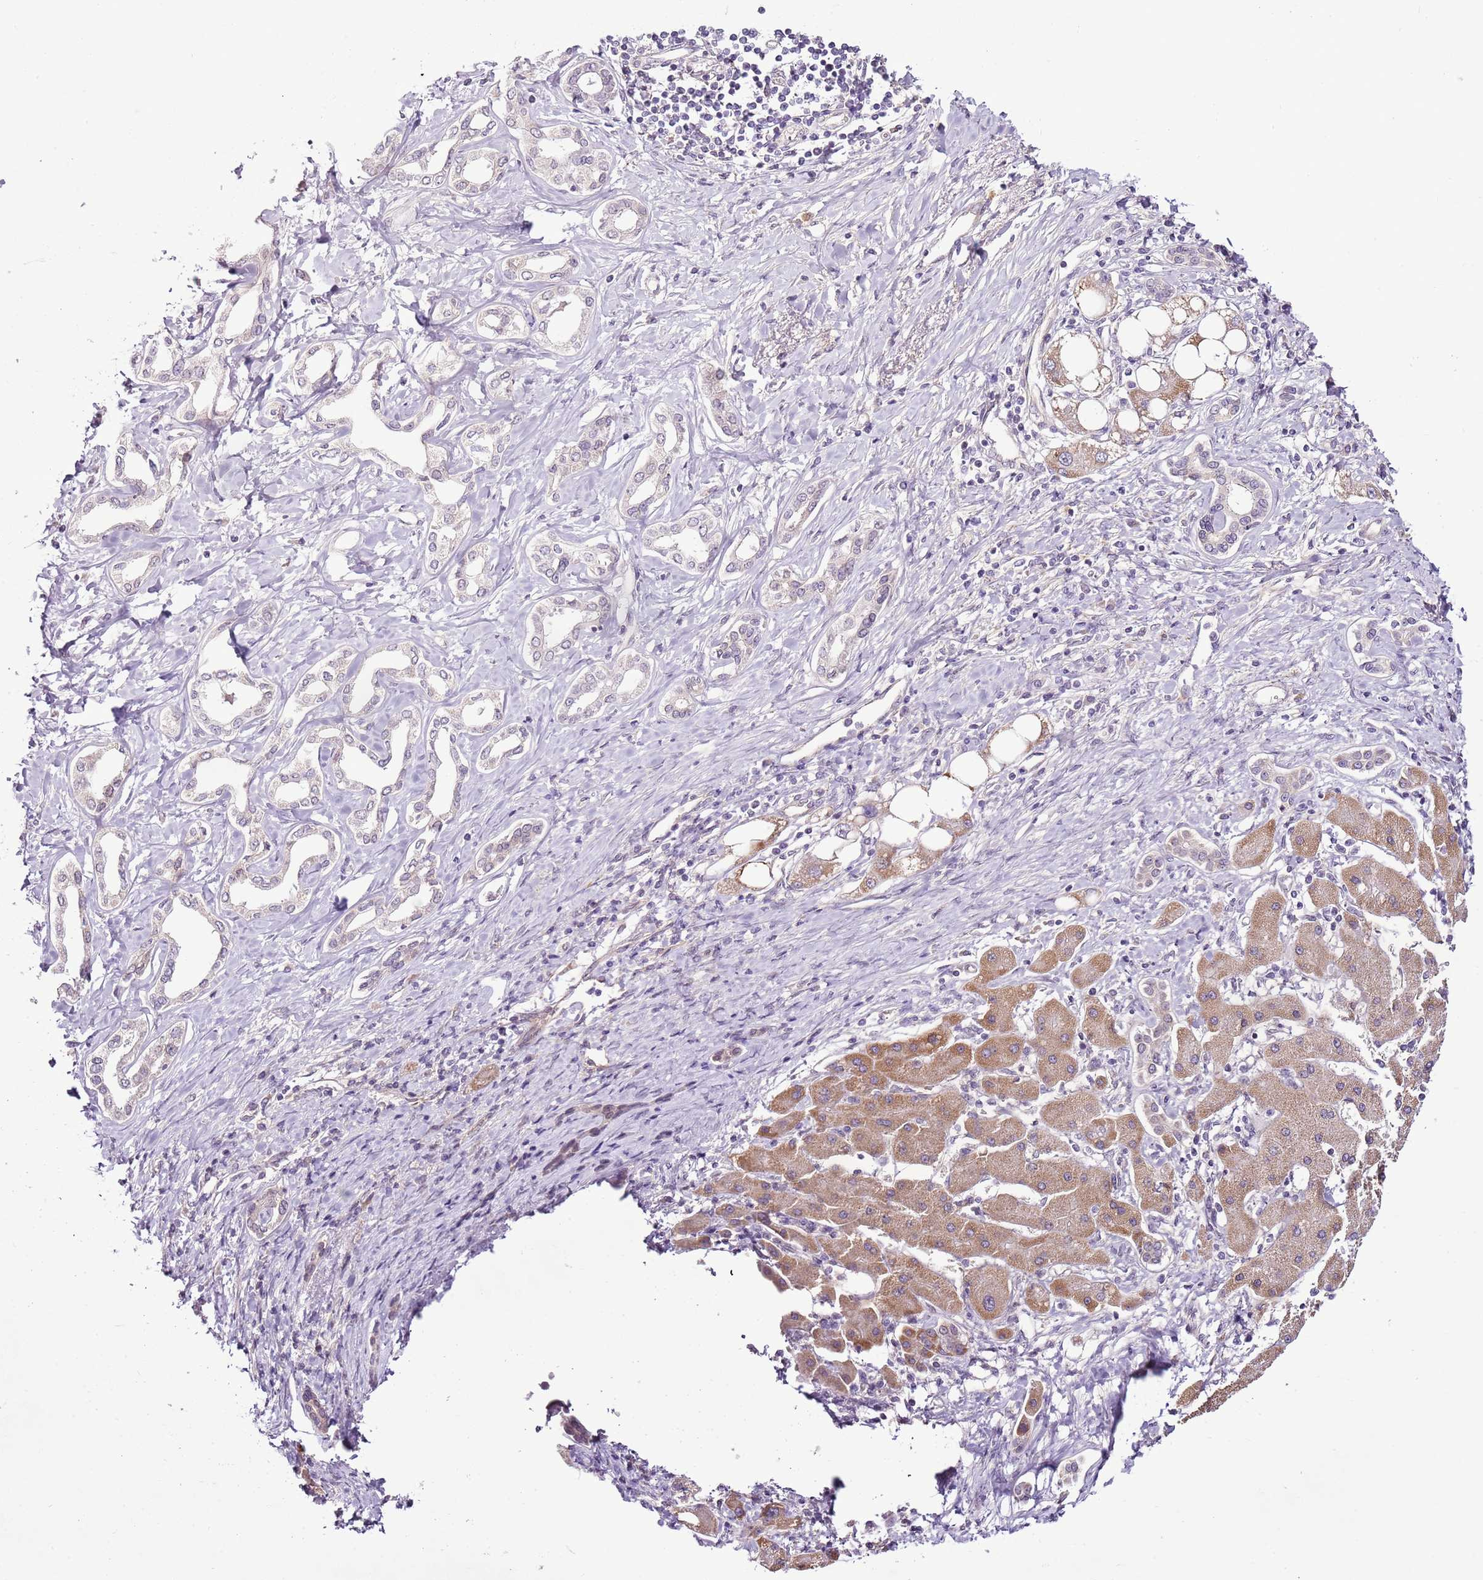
{"staining": {"intensity": "negative", "quantity": "none", "location": "none"}, "tissue": "liver cancer", "cell_type": "Tumor cells", "image_type": "cancer", "snomed": [{"axis": "morphology", "description": "Cholangiocarcinoma"}, {"axis": "topography", "description": "Liver"}], "caption": "Tumor cells are negative for protein expression in human liver cholangiocarcinoma.", "gene": "CMKLR1", "patient": {"sex": "female", "age": 77}}